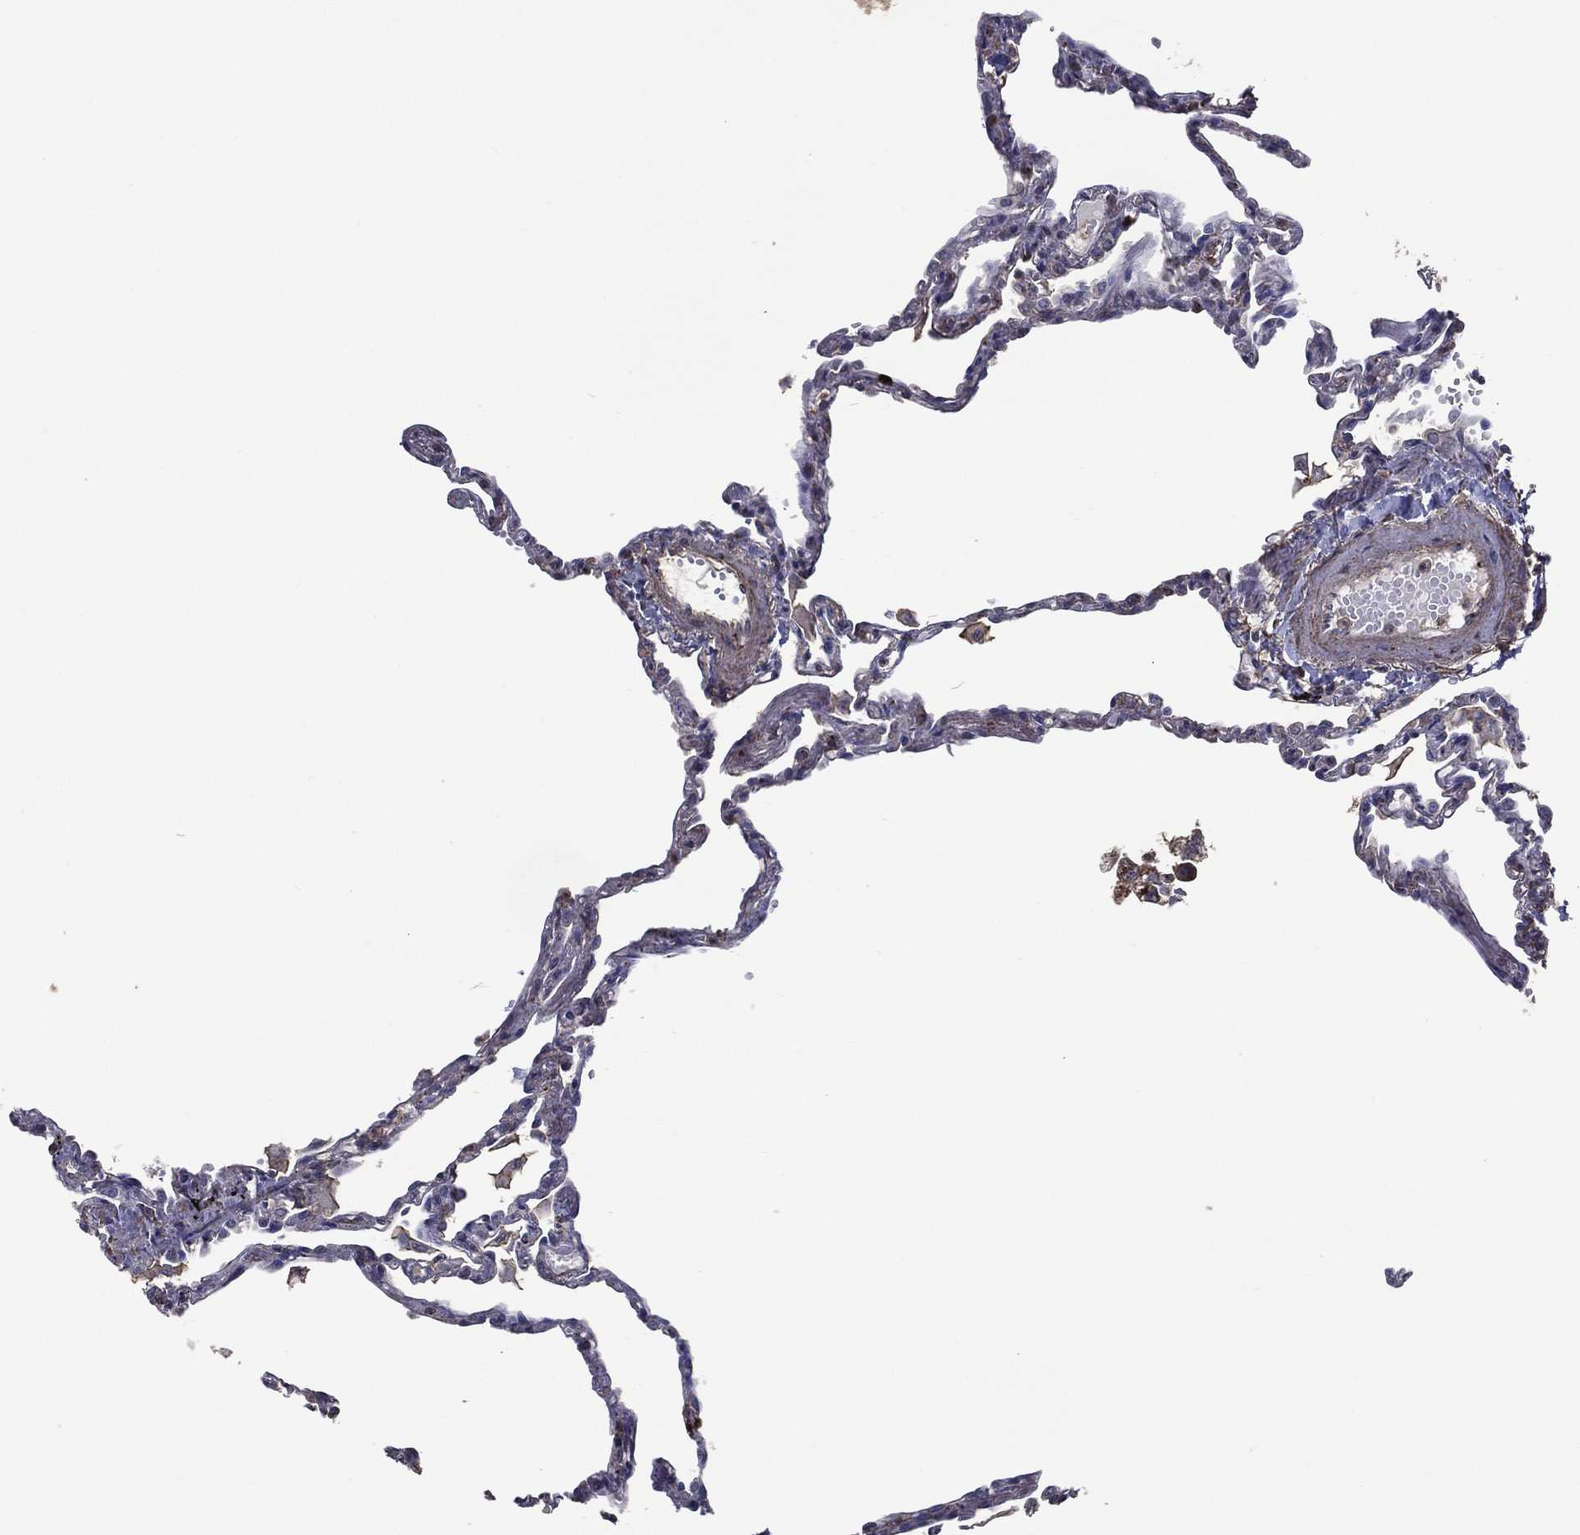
{"staining": {"intensity": "negative", "quantity": "none", "location": "none"}, "tissue": "lung", "cell_type": "Alveolar cells", "image_type": "normal", "snomed": [{"axis": "morphology", "description": "Normal tissue, NOS"}, {"axis": "topography", "description": "Lung"}], "caption": "DAB (3,3'-diaminobenzidine) immunohistochemical staining of benign human lung shows no significant positivity in alveolar cells.", "gene": "GPR183", "patient": {"sex": "male", "age": 78}}